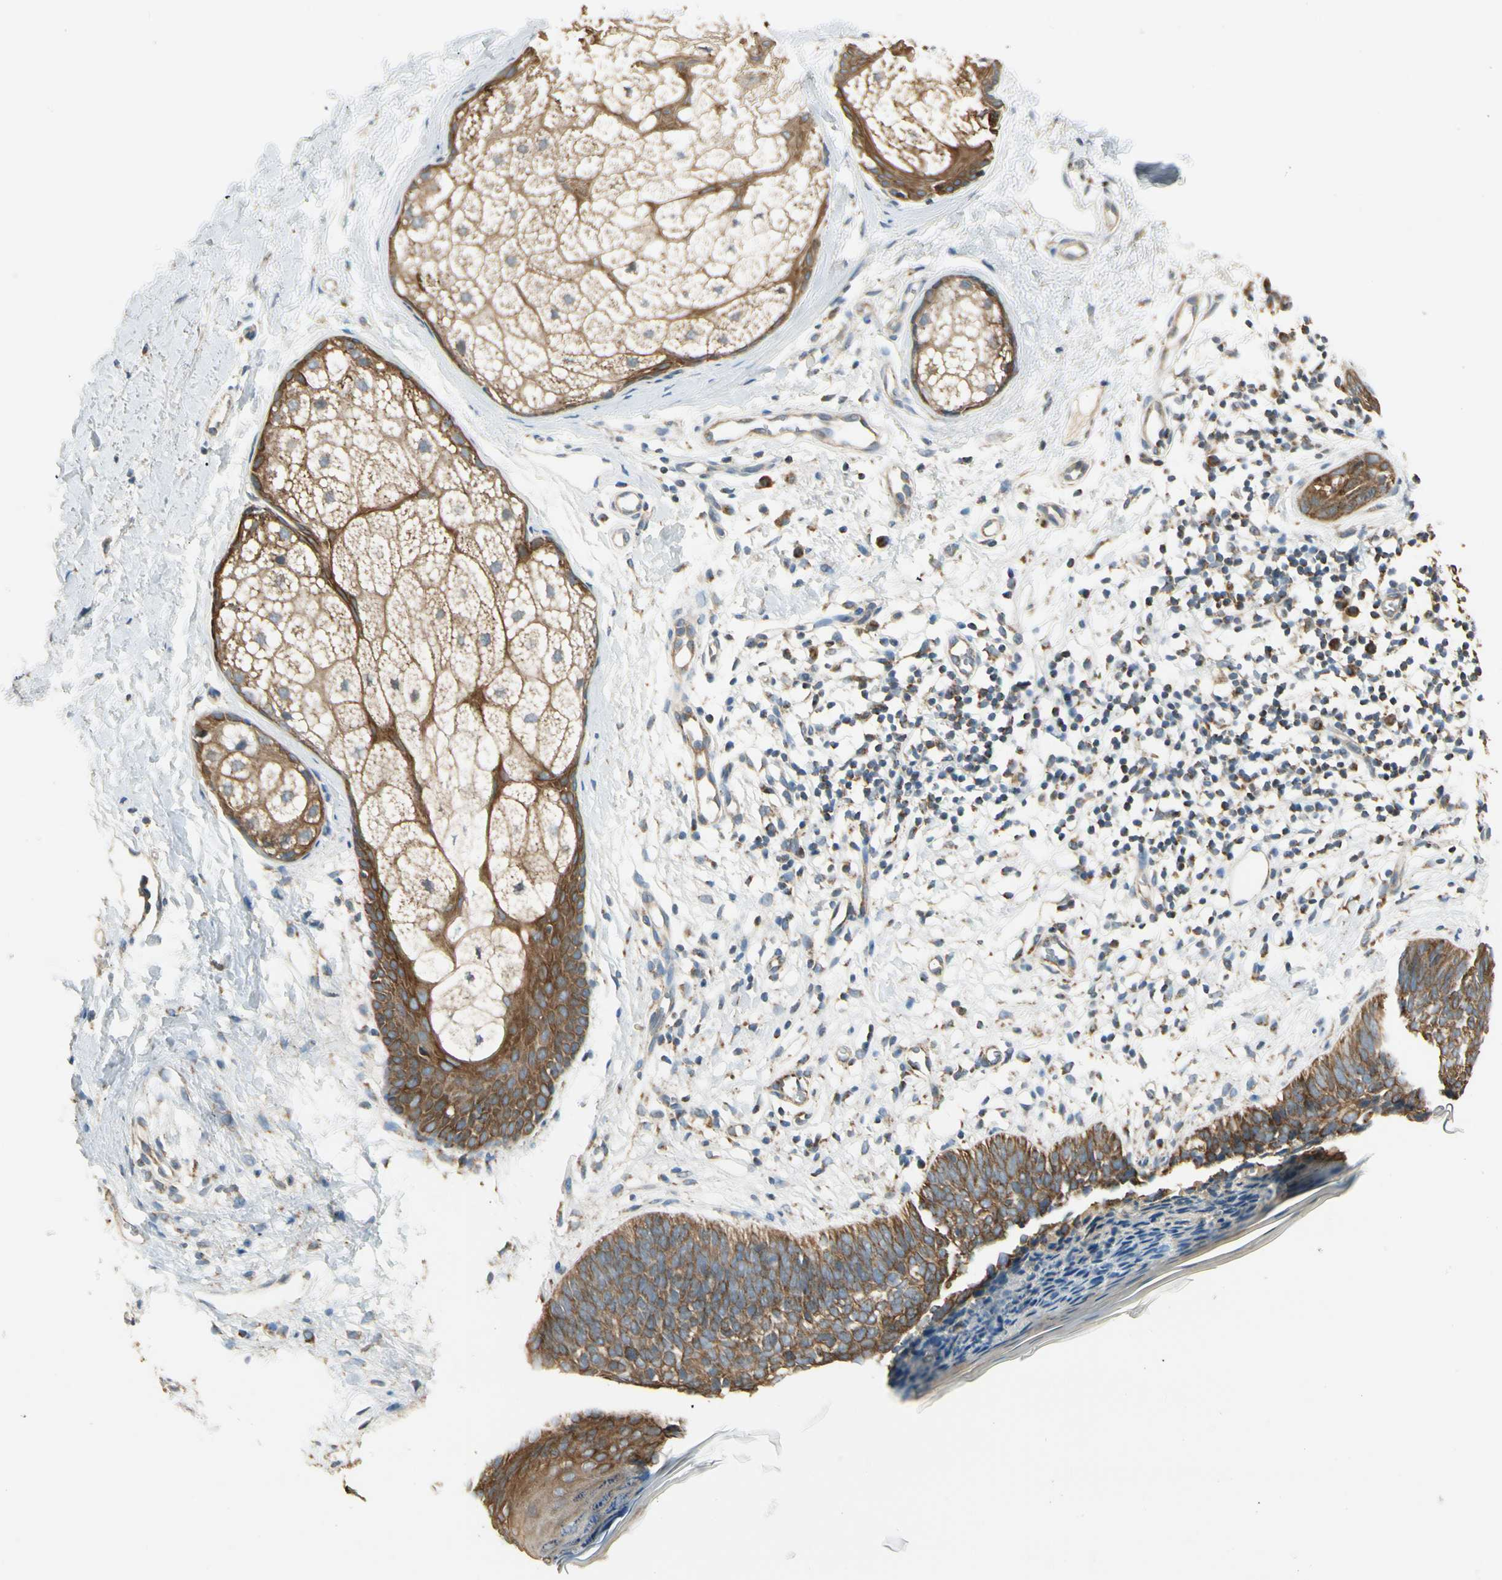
{"staining": {"intensity": "moderate", "quantity": ">75%", "location": "cytoplasmic/membranous"}, "tissue": "skin cancer", "cell_type": "Tumor cells", "image_type": "cancer", "snomed": [{"axis": "morphology", "description": "Normal tissue, NOS"}, {"axis": "morphology", "description": "Basal cell carcinoma"}, {"axis": "topography", "description": "Skin"}], "caption": "This is a histology image of IHC staining of skin cancer (basal cell carcinoma), which shows moderate staining in the cytoplasmic/membranous of tumor cells.", "gene": "EPHB3", "patient": {"sex": "male", "age": 71}}